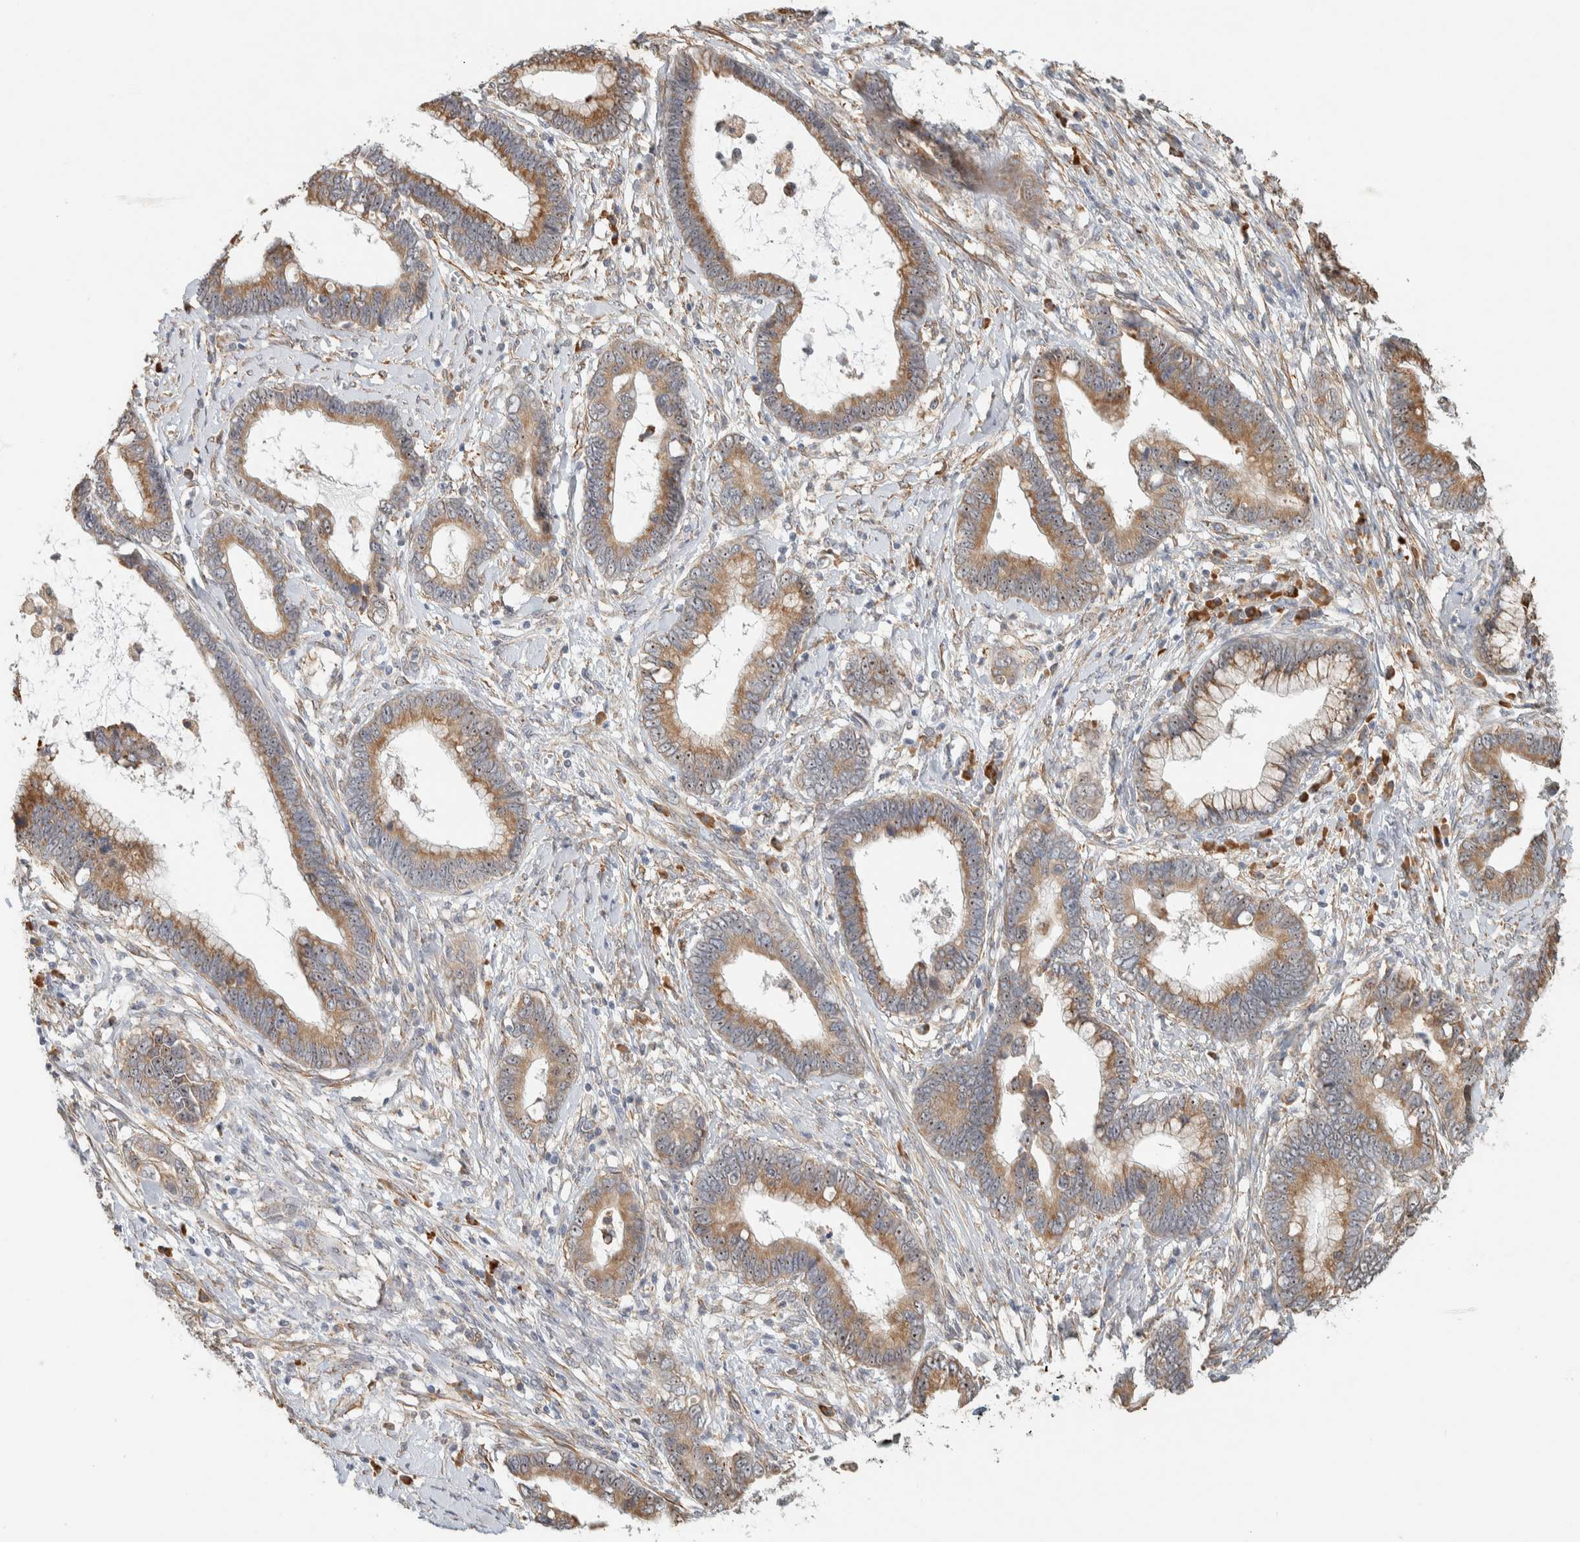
{"staining": {"intensity": "moderate", "quantity": ">75%", "location": "cytoplasmic/membranous"}, "tissue": "cervical cancer", "cell_type": "Tumor cells", "image_type": "cancer", "snomed": [{"axis": "morphology", "description": "Adenocarcinoma, NOS"}, {"axis": "topography", "description": "Cervix"}], "caption": "Cervical cancer (adenocarcinoma) stained with DAB IHC exhibits medium levels of moderate cytoplasmic/membranous staining in approximately >75% of tumor cells. (DAB (3,3'-diaminobenzidine) IHC with brightfield microscopy, high magnification).", "gene": "KLHL40", "patient": {"sex": "female", "age": 44}}